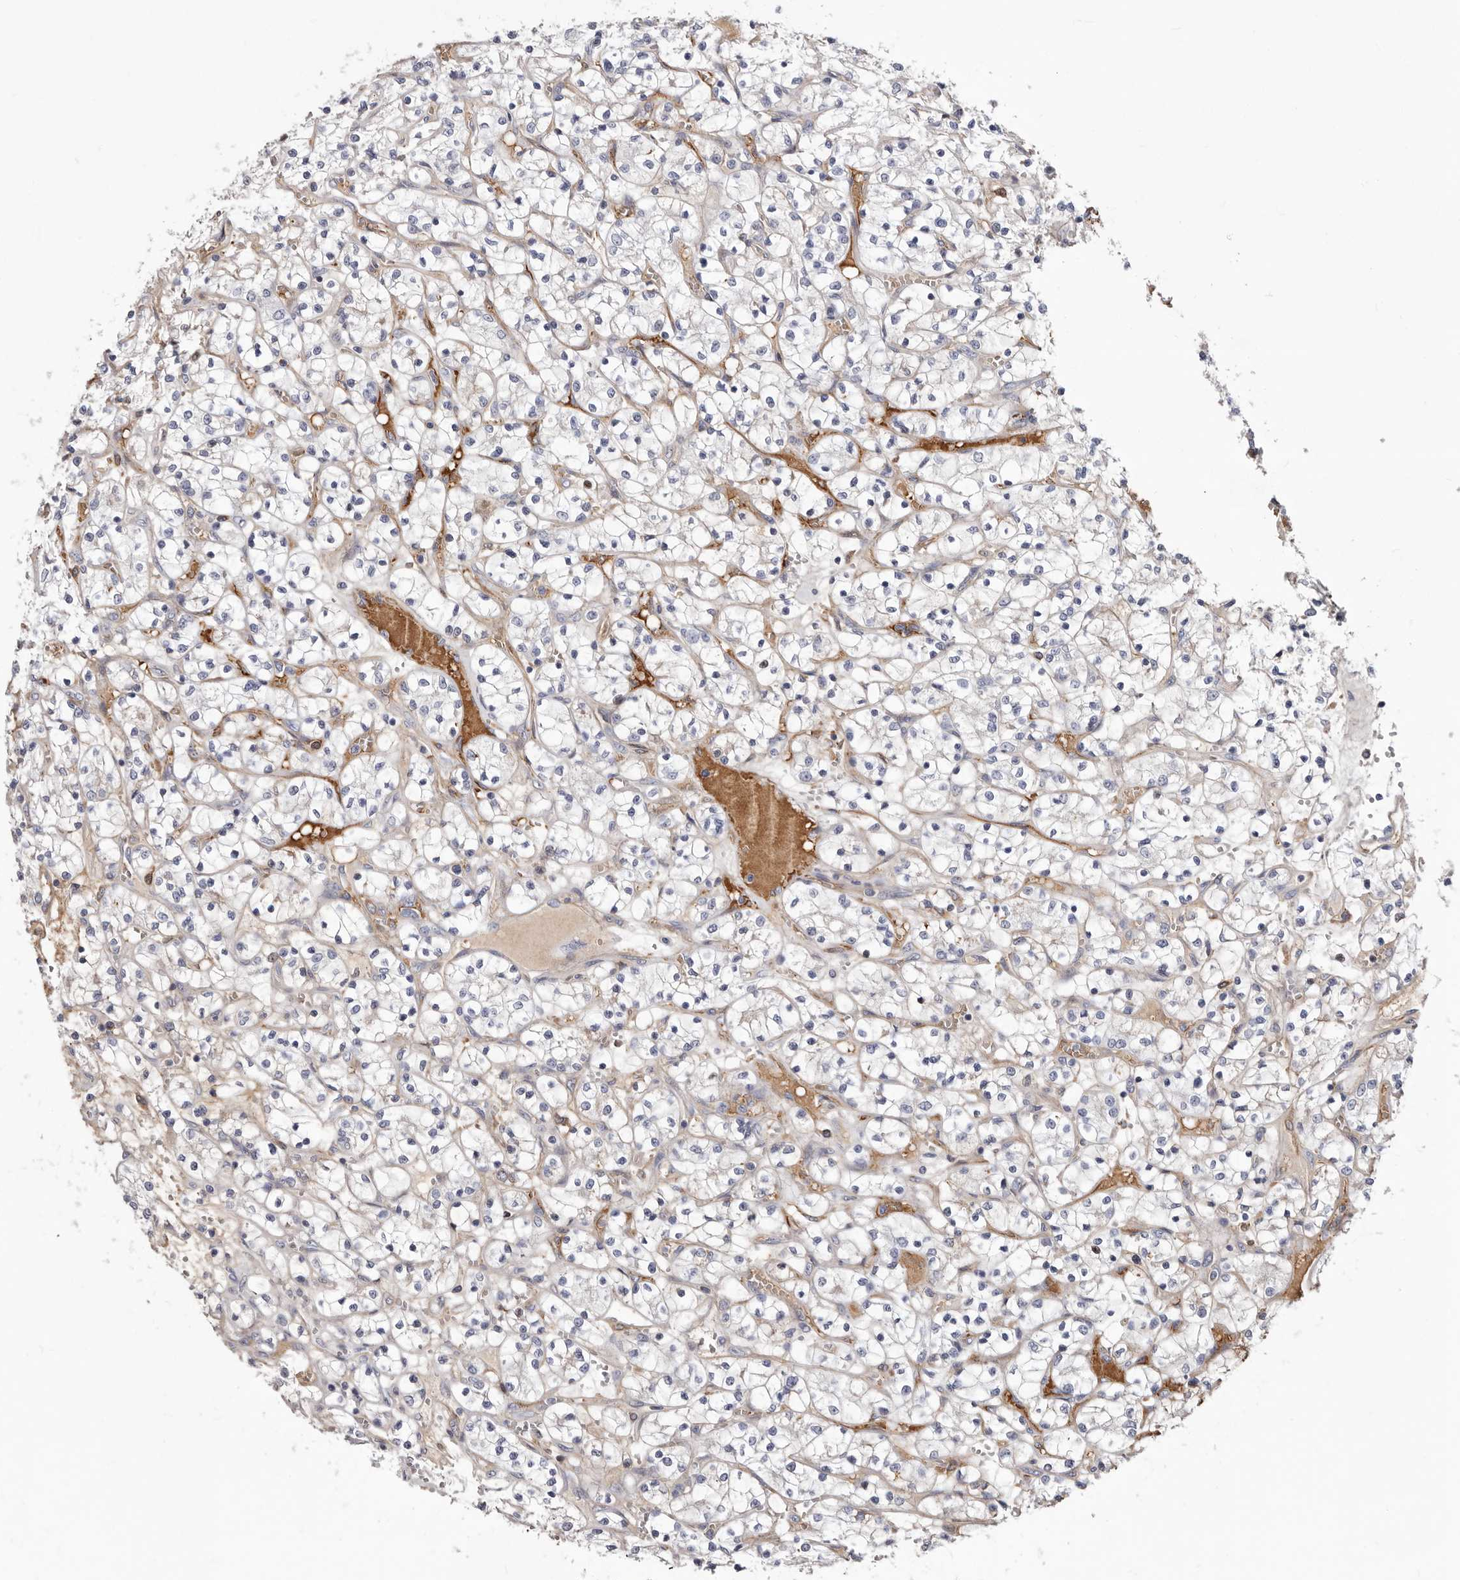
{"staining": {"intensity": "moderate", "quantity": "<25%", "location": "cytoplasmic/membranous"}, "tissue": "renal cancer", "cell_type": "Tumor cells", "image_type": "cancer", "snomed": [{"axis": "morphology", "description": "Adenocarcinoma, NOS"}, {"axis": "topography", "description": "Kidney"}], "caption": "A brown stain labels moderate cytoplasmic/membranous staining of a protein in renal cancer tumor cells.", "gene": "NUBPL", "patient": {"sex": "female", "age": 69}}